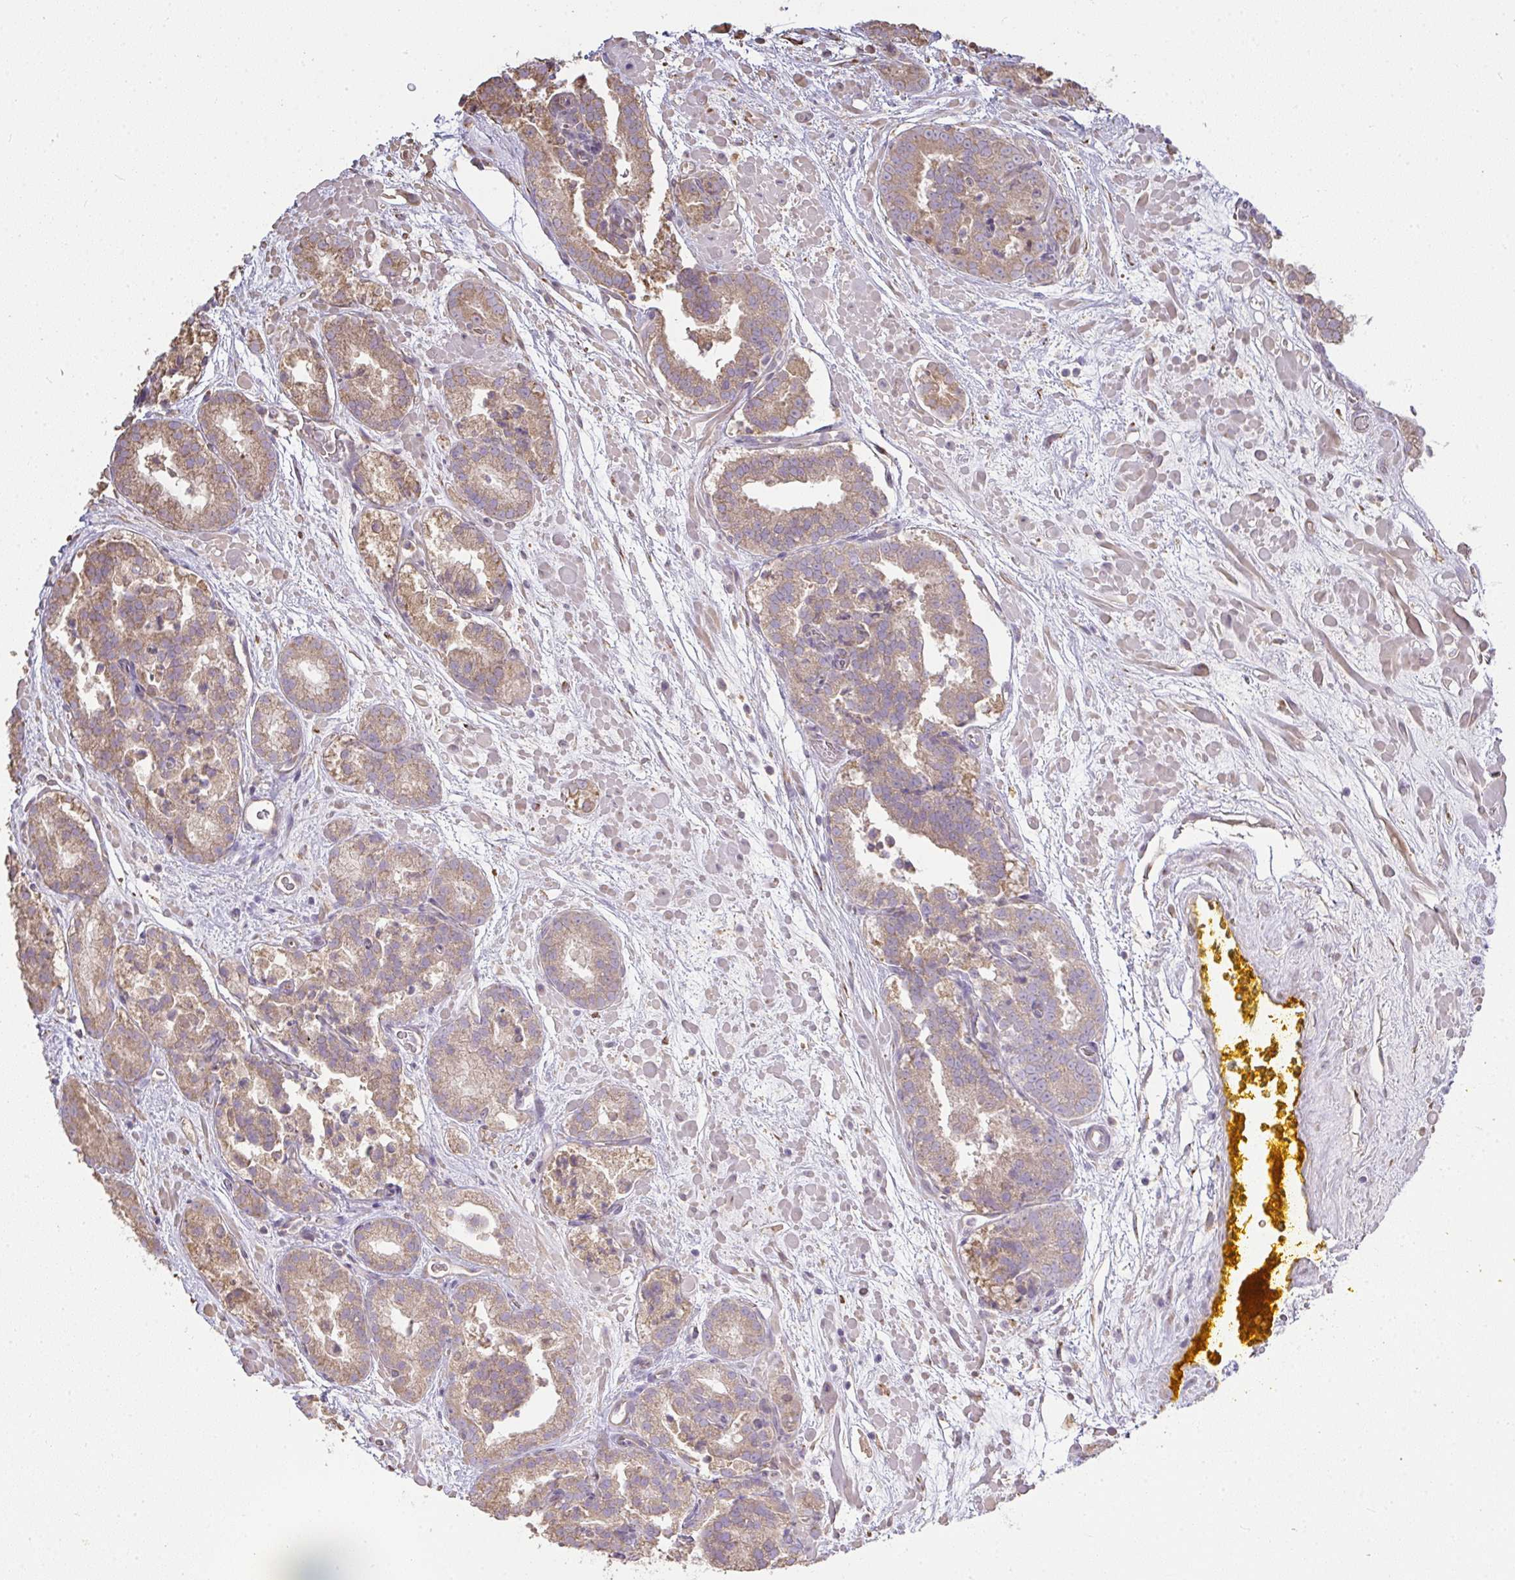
{"staining": {"intensity": "moderate", "quantity": ">75%", "location": "cytoplasmic/membranous"}, "tissue": "prostate cancer", "cell_type": "Tumor cells", "image_type": "cancer", "snomed": [{"axis": "morphology", "description": "Adenocarcinoma, High grade"}, {"axis": "topography", "description": "Prostate"}], "caption": "Prostate cancer stained with a brown dye exhibits moderate cytoplasmic/membranous positive expression in approximately >75% of tumor cells.", "gene": "BRINP3", "patient": {"sex": "male", "age": 66}}